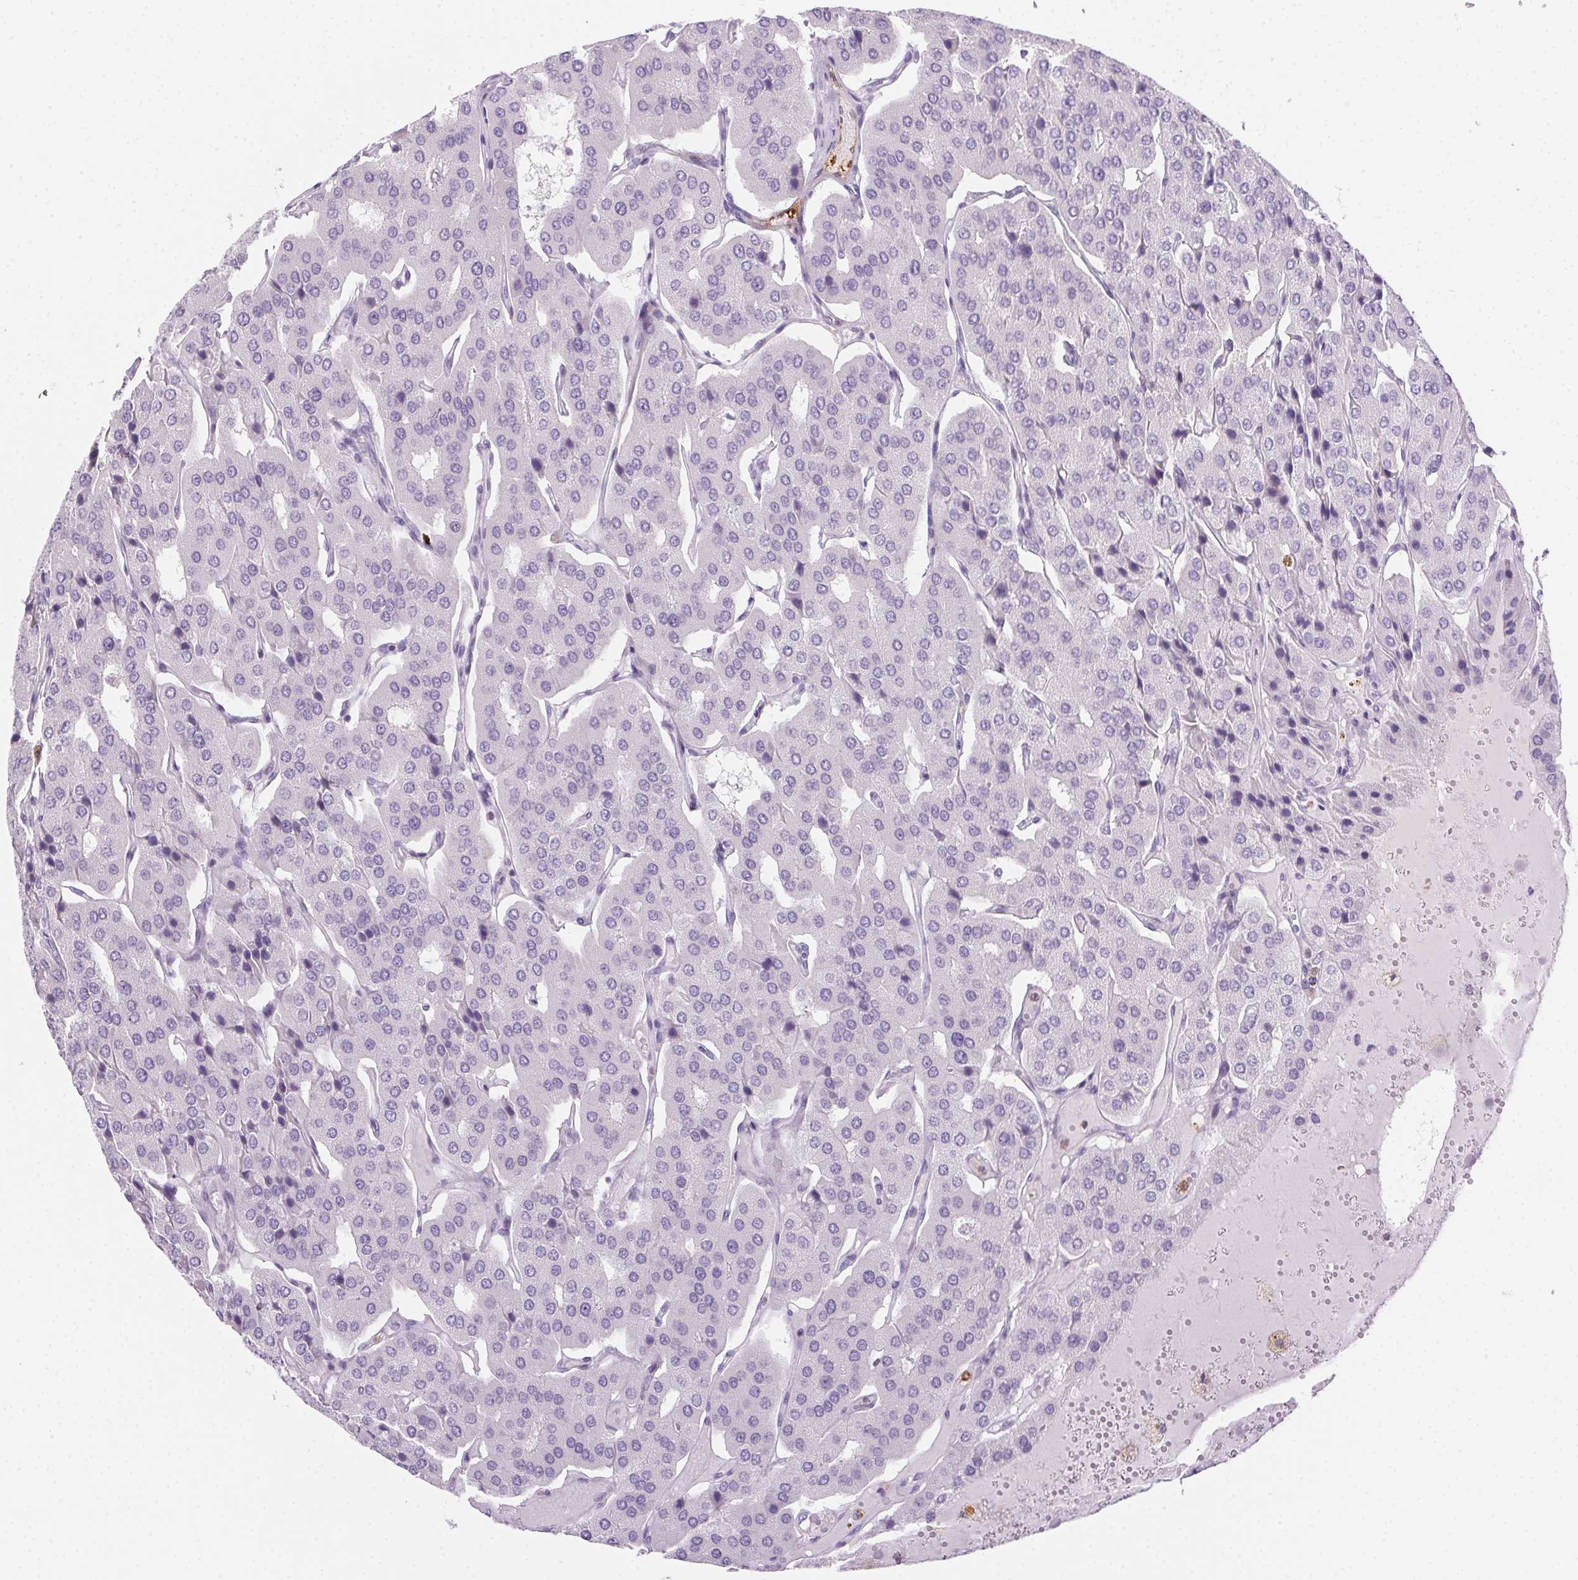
{"staining": {"intensity": "negative", "quantity": "none", "location": "none"}, "tissue": "parathyroid gland", "cell_type": "Glandular cells", "image_type": "normal", "snomed": [{"axis": "morphology", "description": "Normal tissue, NOS"}, {"axis": "morphology", "description": "Adenoma, NOS"}, {"axis": "topography", "description": "Parathyroid gland"}], "caption": "Histopathology image shows no significant protein positivity in glandular cells of normal parathyroid gland.", "gene": "TMEM45A", "patient": {"sex": "female", "age": 86}}